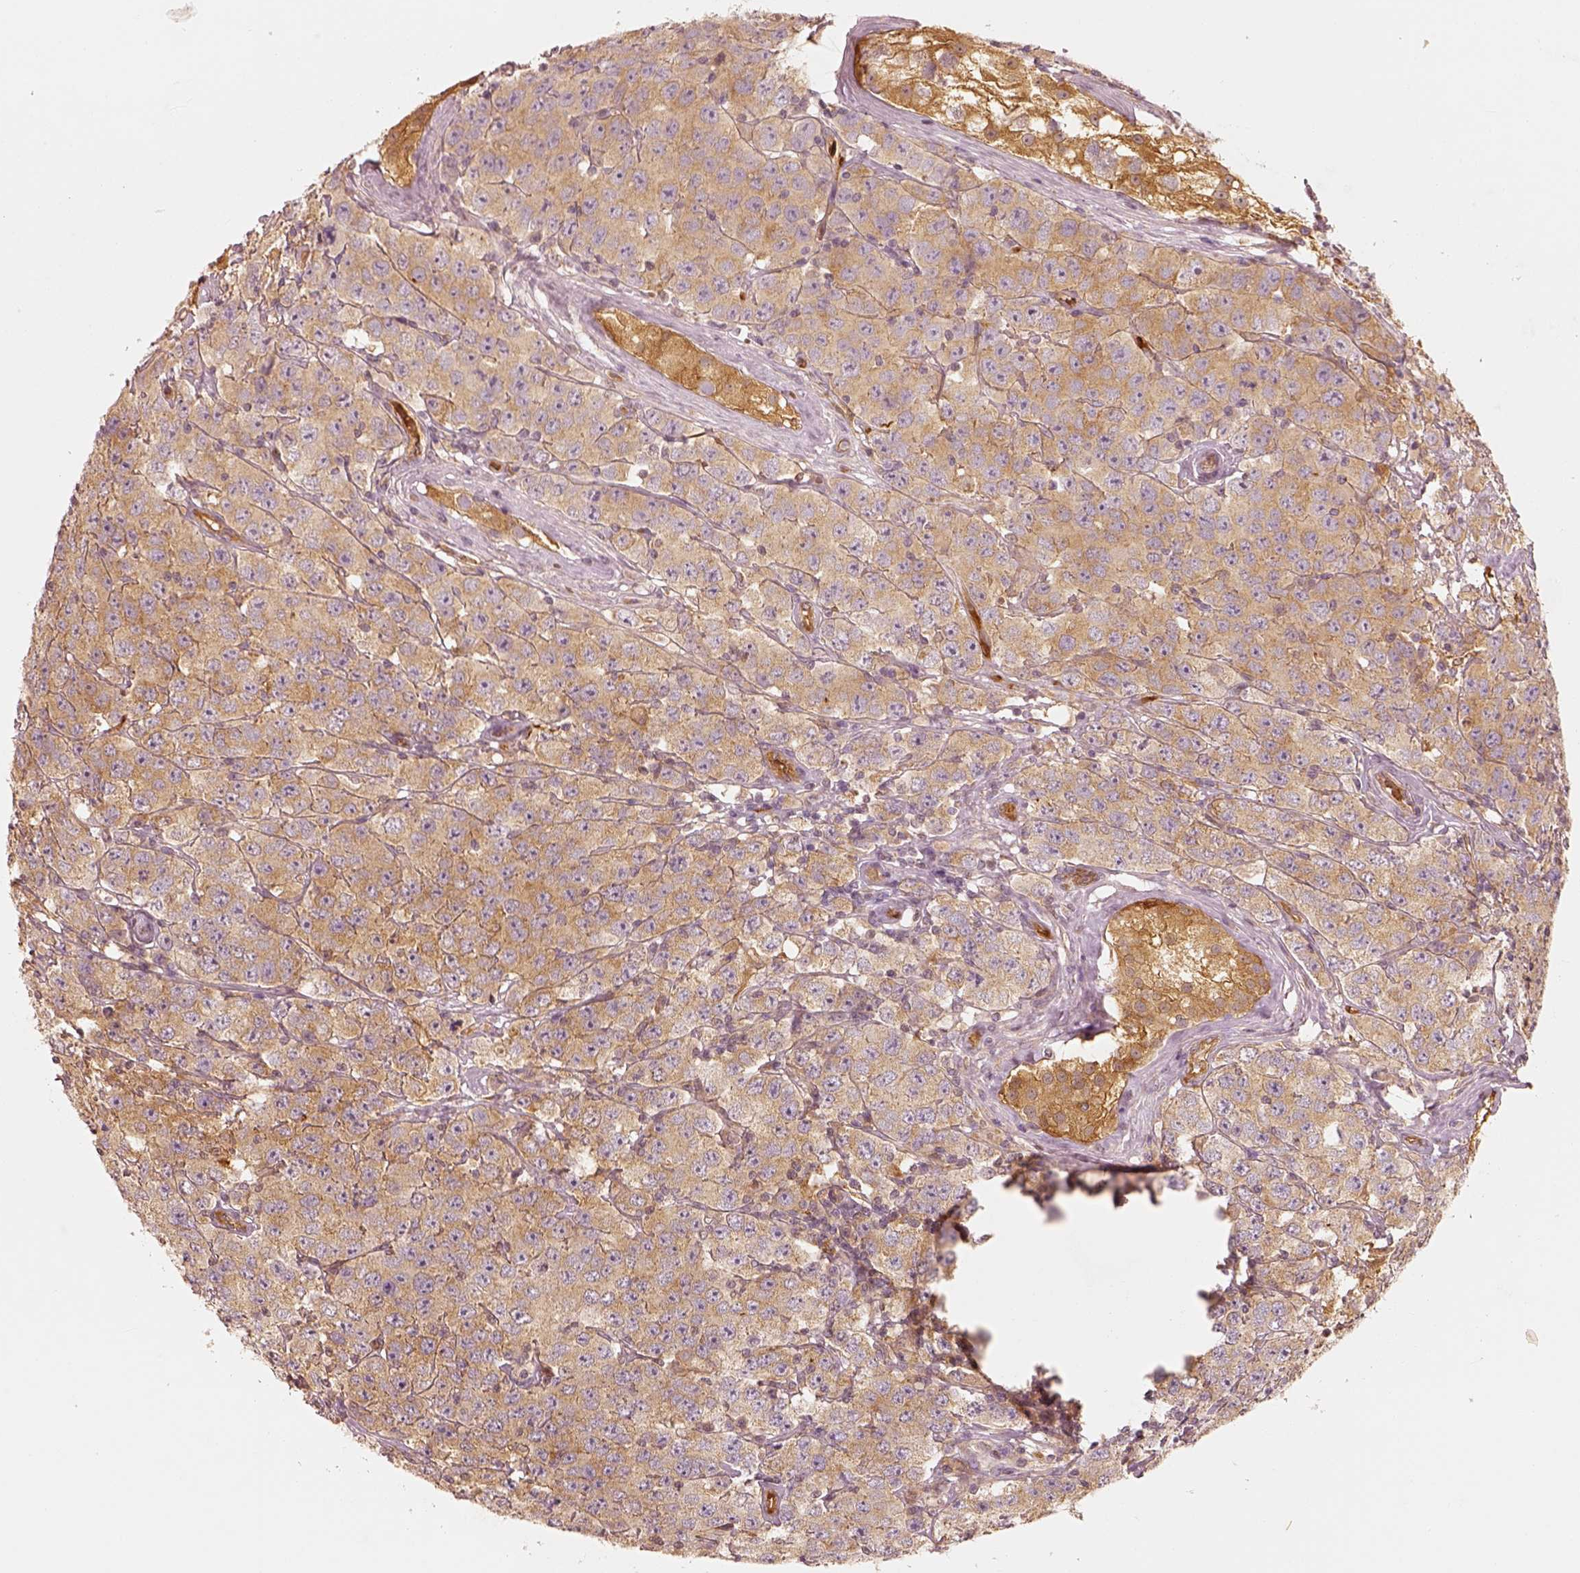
{"staining": {"intensity": "moderate", "quantity": ">75%", "location": "cytoplasmic/membranous"}, "tissue": "testis cancer", "cell_type": "Tumor cells", "image_type": "cancer", "snomed": [{"axis": "morphology", "description": "Seminoma, NOS"}, {"axis": "topography", "description": "Testis"}], "caption": "This histopathology image exhibits immunohistochemistry staining of testis seminoma, with medium moderate cytoplasmic/membranous positivity in approximately >75% of tumor cells.", "gene": "FSCN1", "patient": {"sex": "male", "age": 52}}